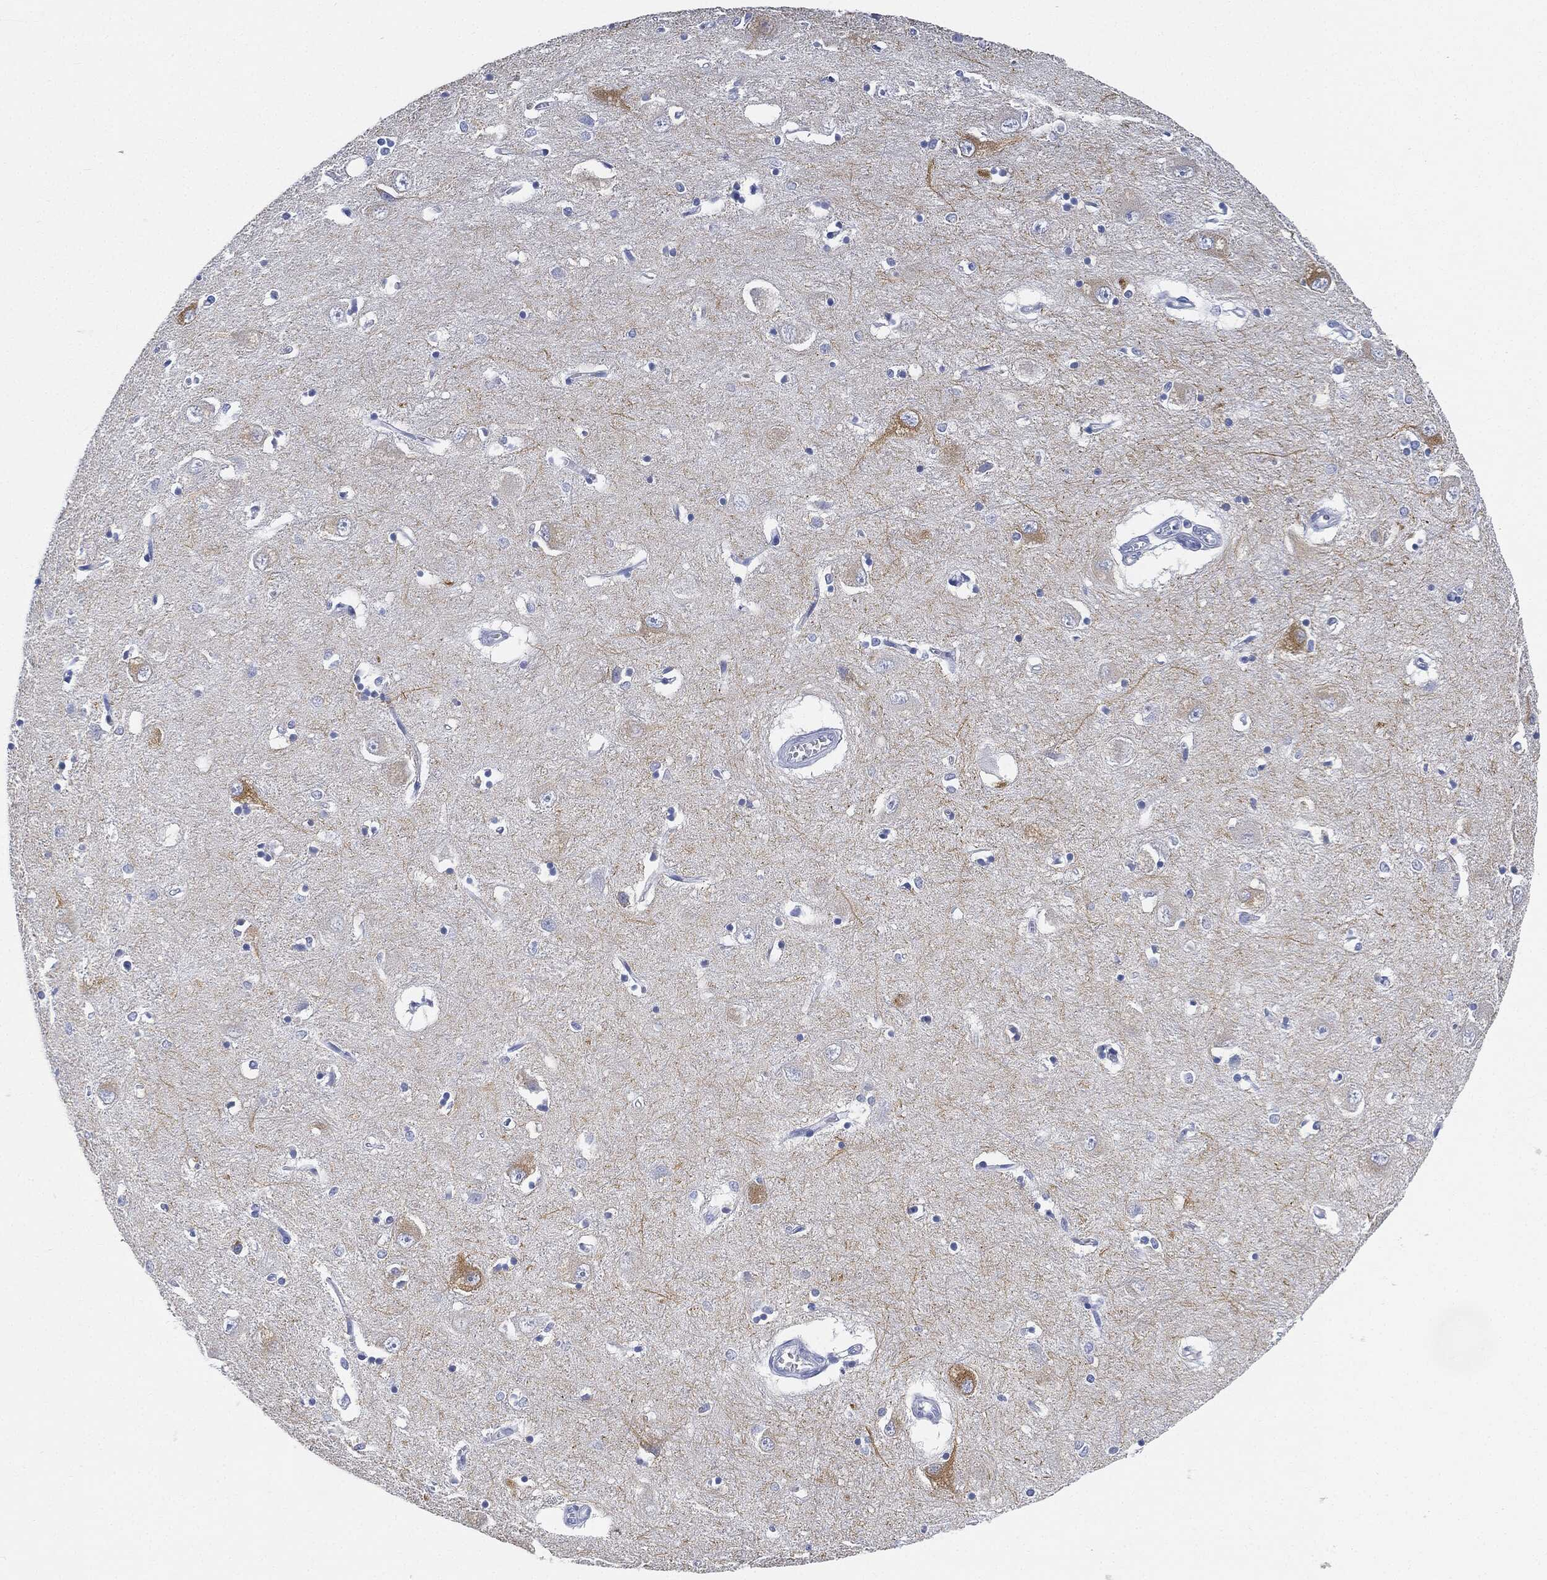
{"staining": {"intensity": "negative", "quantity": "none", "location": "none"}, "tissue": "caudate", "cell_type": "Glial cells", "image_type": "normal", "snomed": [{"axis": "morphology", "description": "Normal tissue, NOS"}, {"axis": "topography", "description": "Lateral ventricle wall"}], "caption": "This image is of benign caudate stained with IHC to label a protein in brown with the nuclei are counter-stained blue. There is no positivity in glial cells.", "gene": "IGLV6", "patient": {"sex": "male", "age": 54}}